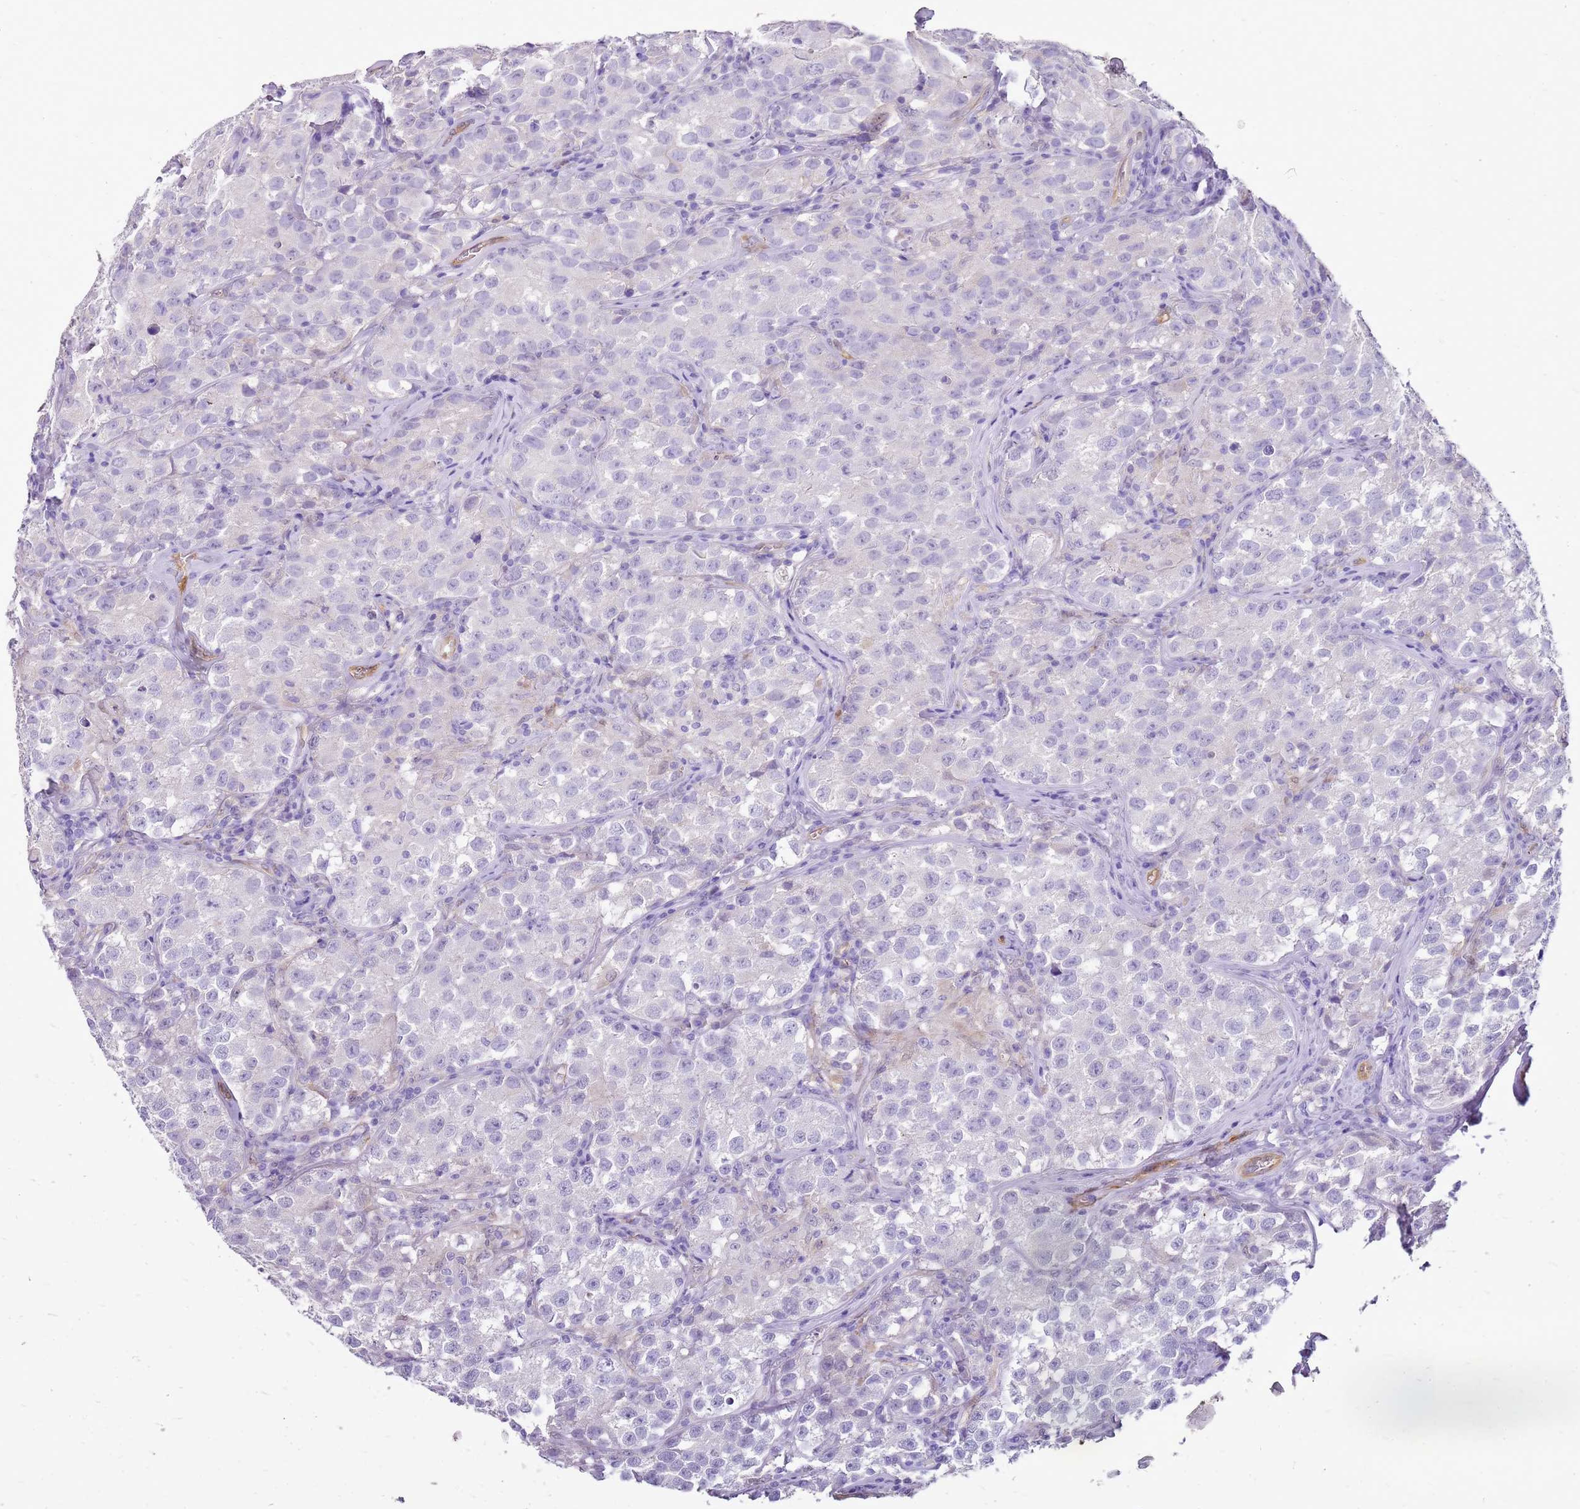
{"staining": {"intensity": "negative", "quantity": "none", "location": "none"}, "tissue": "testis cancer", "cell_type": "Tumor cells", "image_type": "cancer", "snomed": [{"axis": "morphology", "description": "Seminoma, NOS"}, {"axis": "morphology", "description": "Carcinoma, Embryonal, NOS"}, {"axis": "topography", "description": "Testis"}], "caption": "This is a micrograph of IHC staining of testis embryonal carcinoma, which shows no positivity in tumor cells.", "gene": "SULT1E1", "patient": {"sex": "male", "age": 43}}